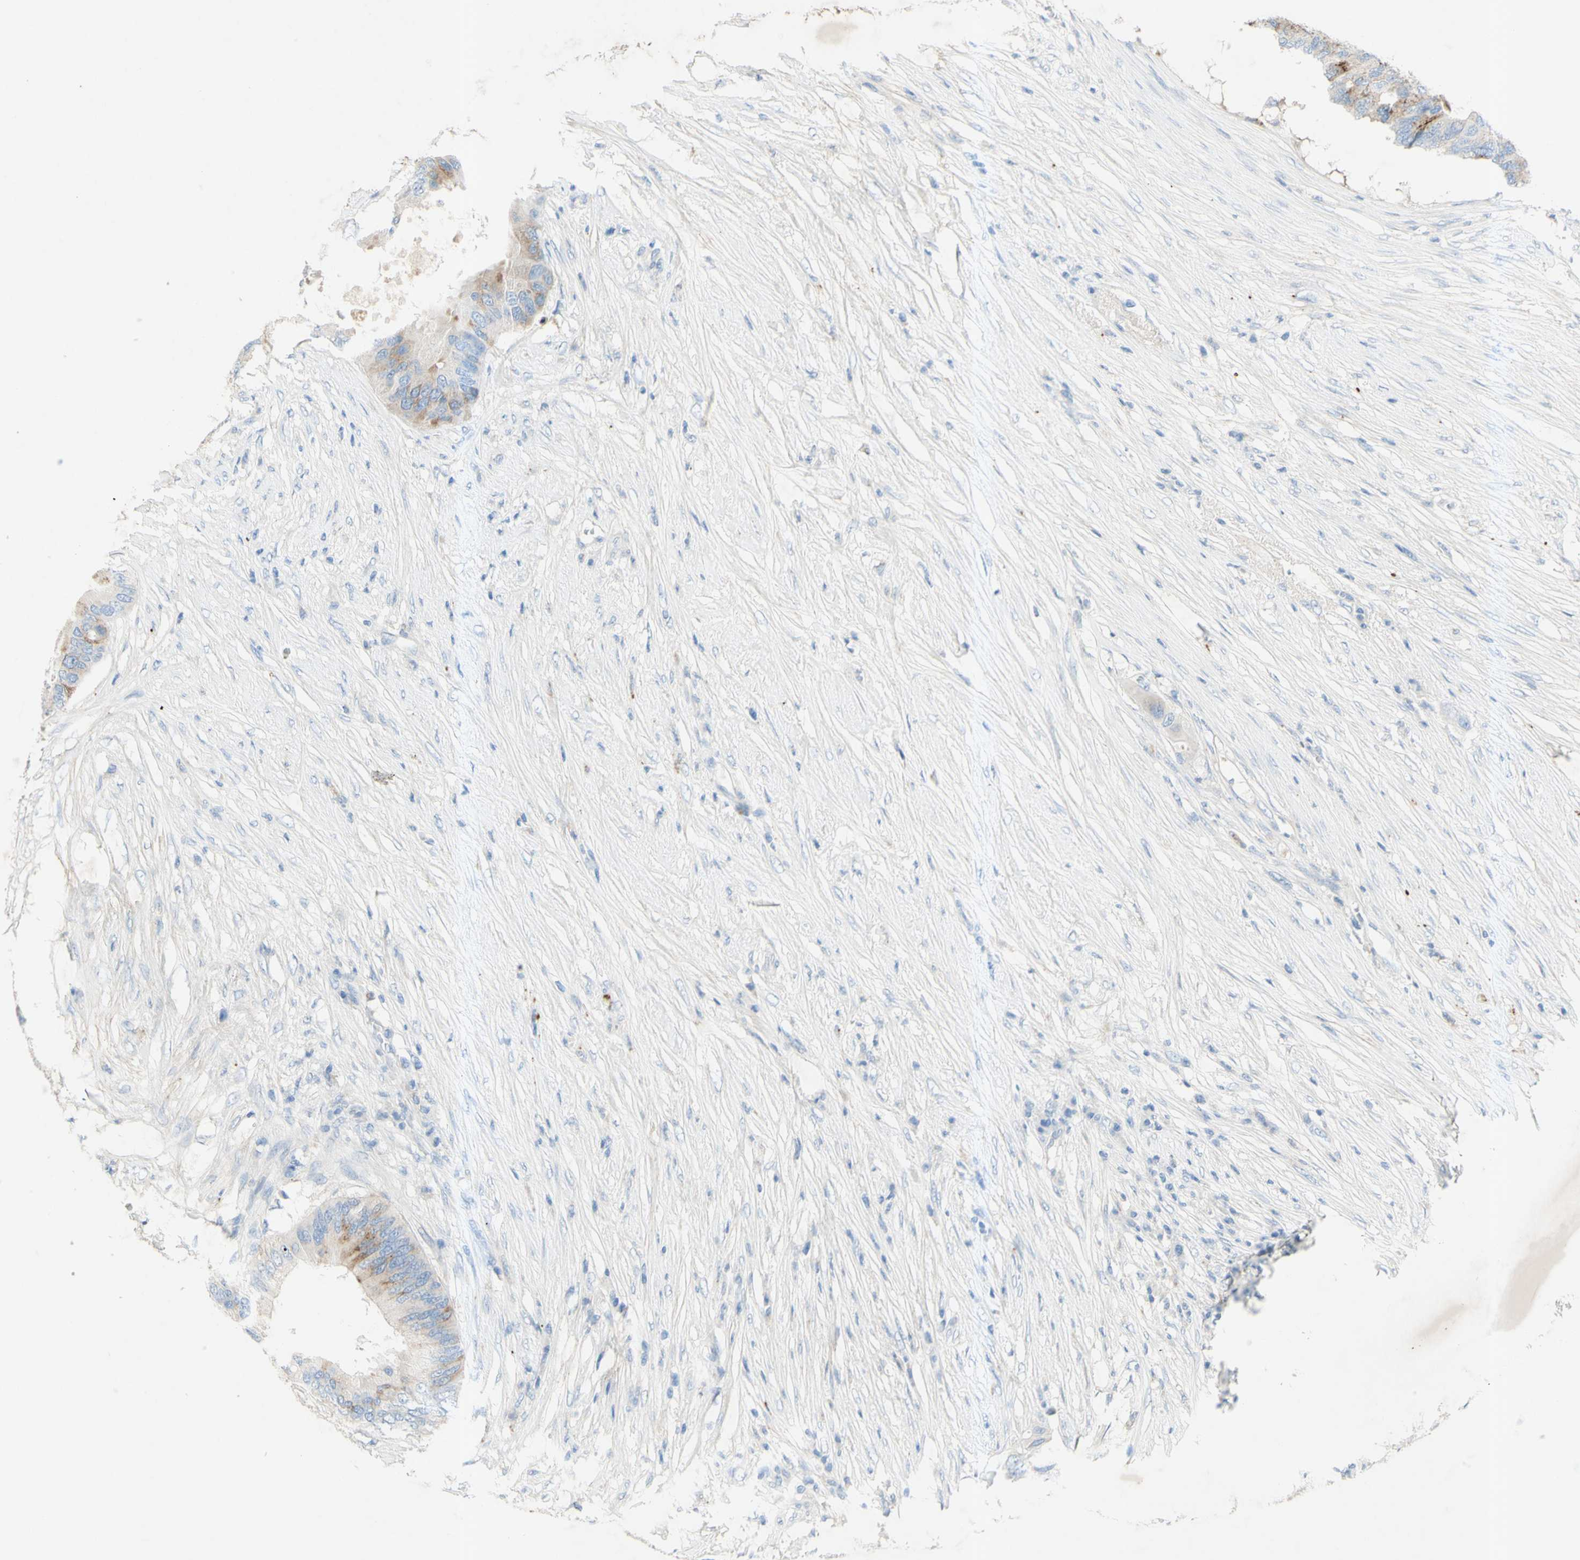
{"staining": {"intensity": "weak", "quantity": ">75%", "location": "cytoplasmic/membranous"}, "tissue": "colorectal cancer", "cell_type": "Tumor cells", "image_type": "cancer", "snomed": [{"axis": "morphology", "description": "Adenocarcinoma, NOS"}, {"axis": "topography", "description": "Colon"}], "caption": "Immunohistochemistry image of neoplastic tissue: adenocarcinoma (colorectal) stained using immunohistochemistry shows low levels of weak protein expression localized specifically in the cytoplasmic/membranous of tumor cells, appearing as a cytoplasmic/membranous brown color.", "gene": "GDF15", "patient": {"sex": "male", "age": 71}}